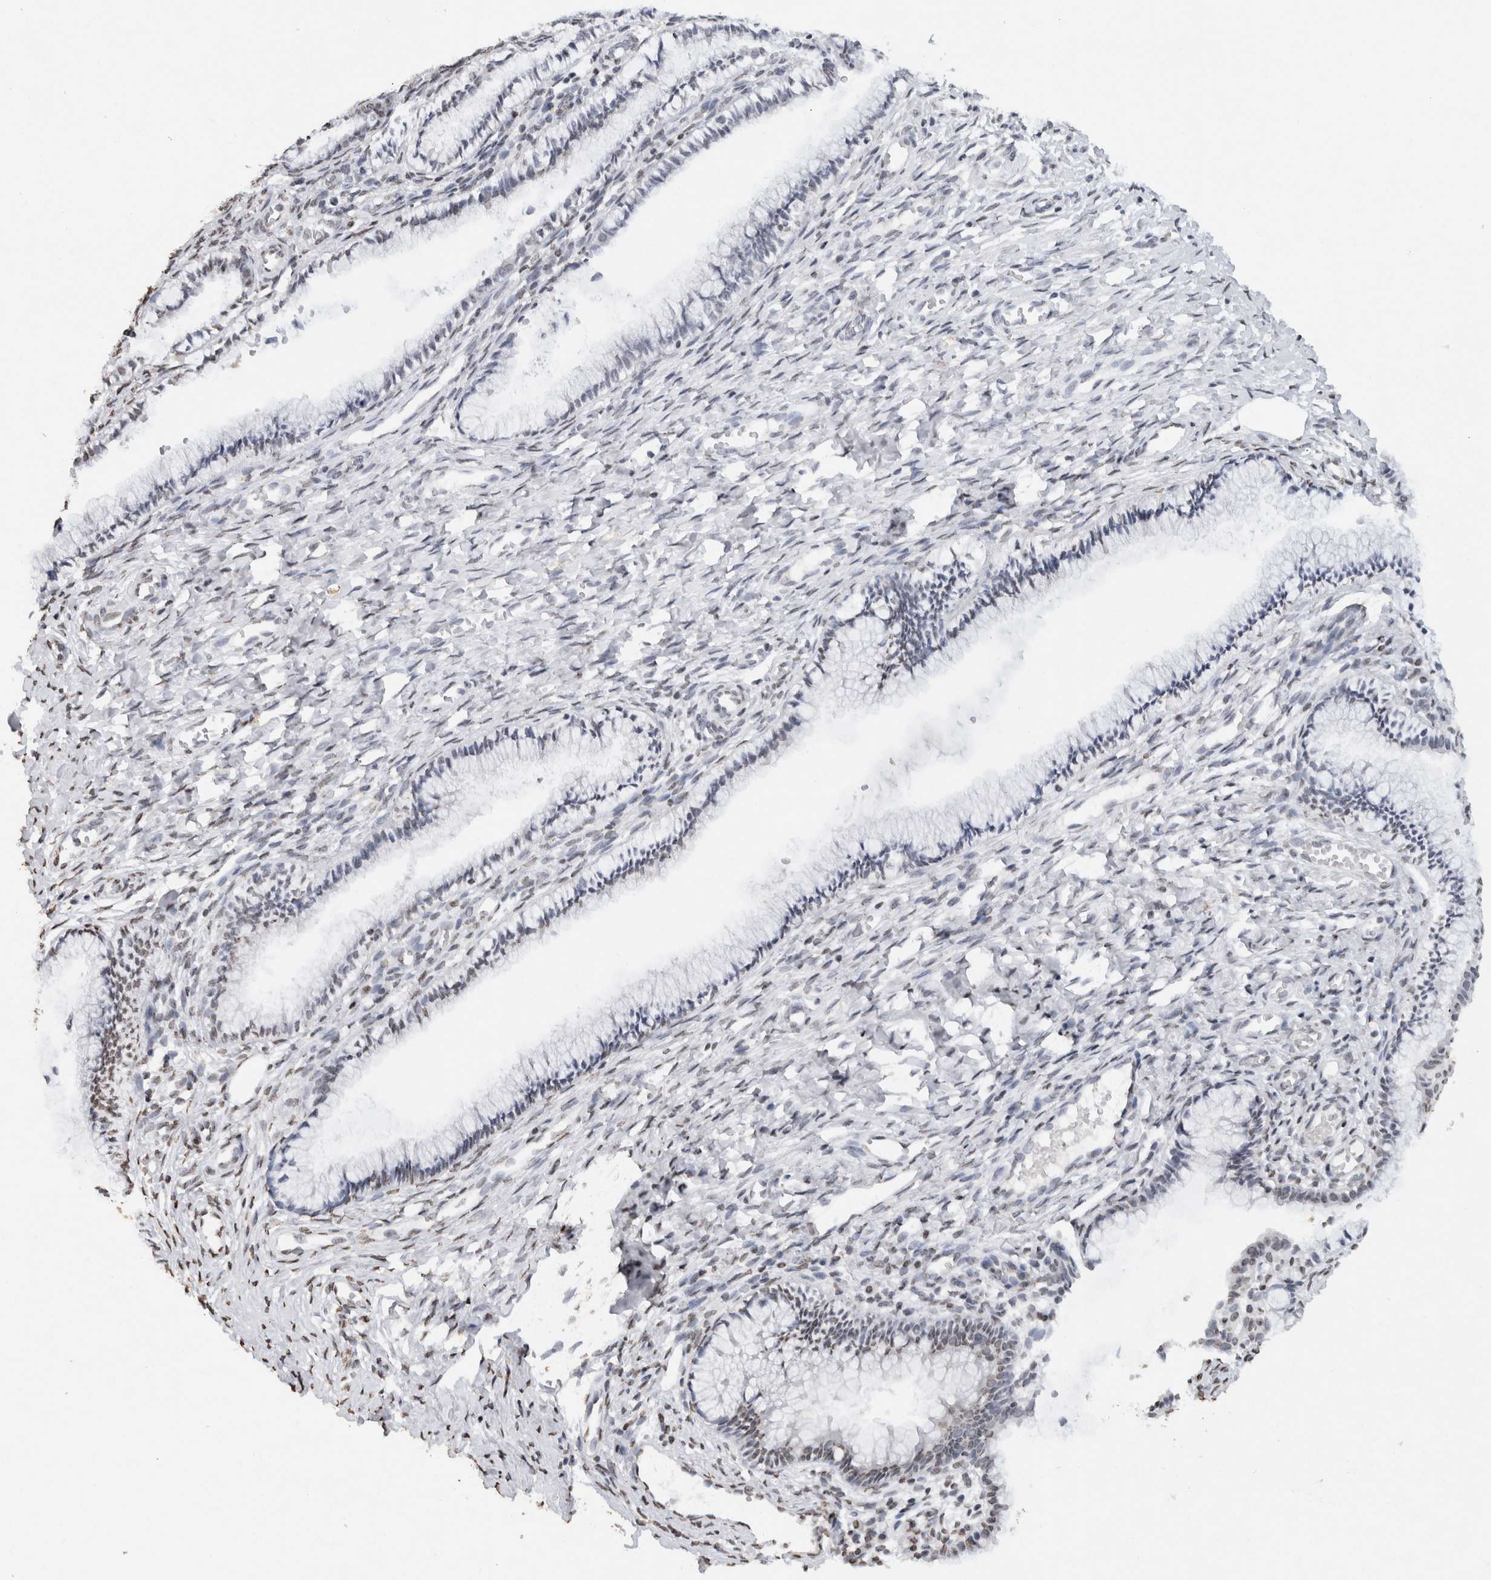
{"staining": {"intensity": "weak", "quantity": "<25%", "location": "nuclear"}, "tissue": "cervix", "cell_type": "Glandular cells", "image_type": "normal", "snomed": [{"axis": "morphology", "description": "Normal tissue, NOS"}, {"axis": "topography", "description": "Cervix"}], "caption": "IHC image of normal human cervix stained for a protein (brown), which shows no positivity in glandular cells.", "gene": "CNTN1", "patient": {"sex": "female", "age": 27}}